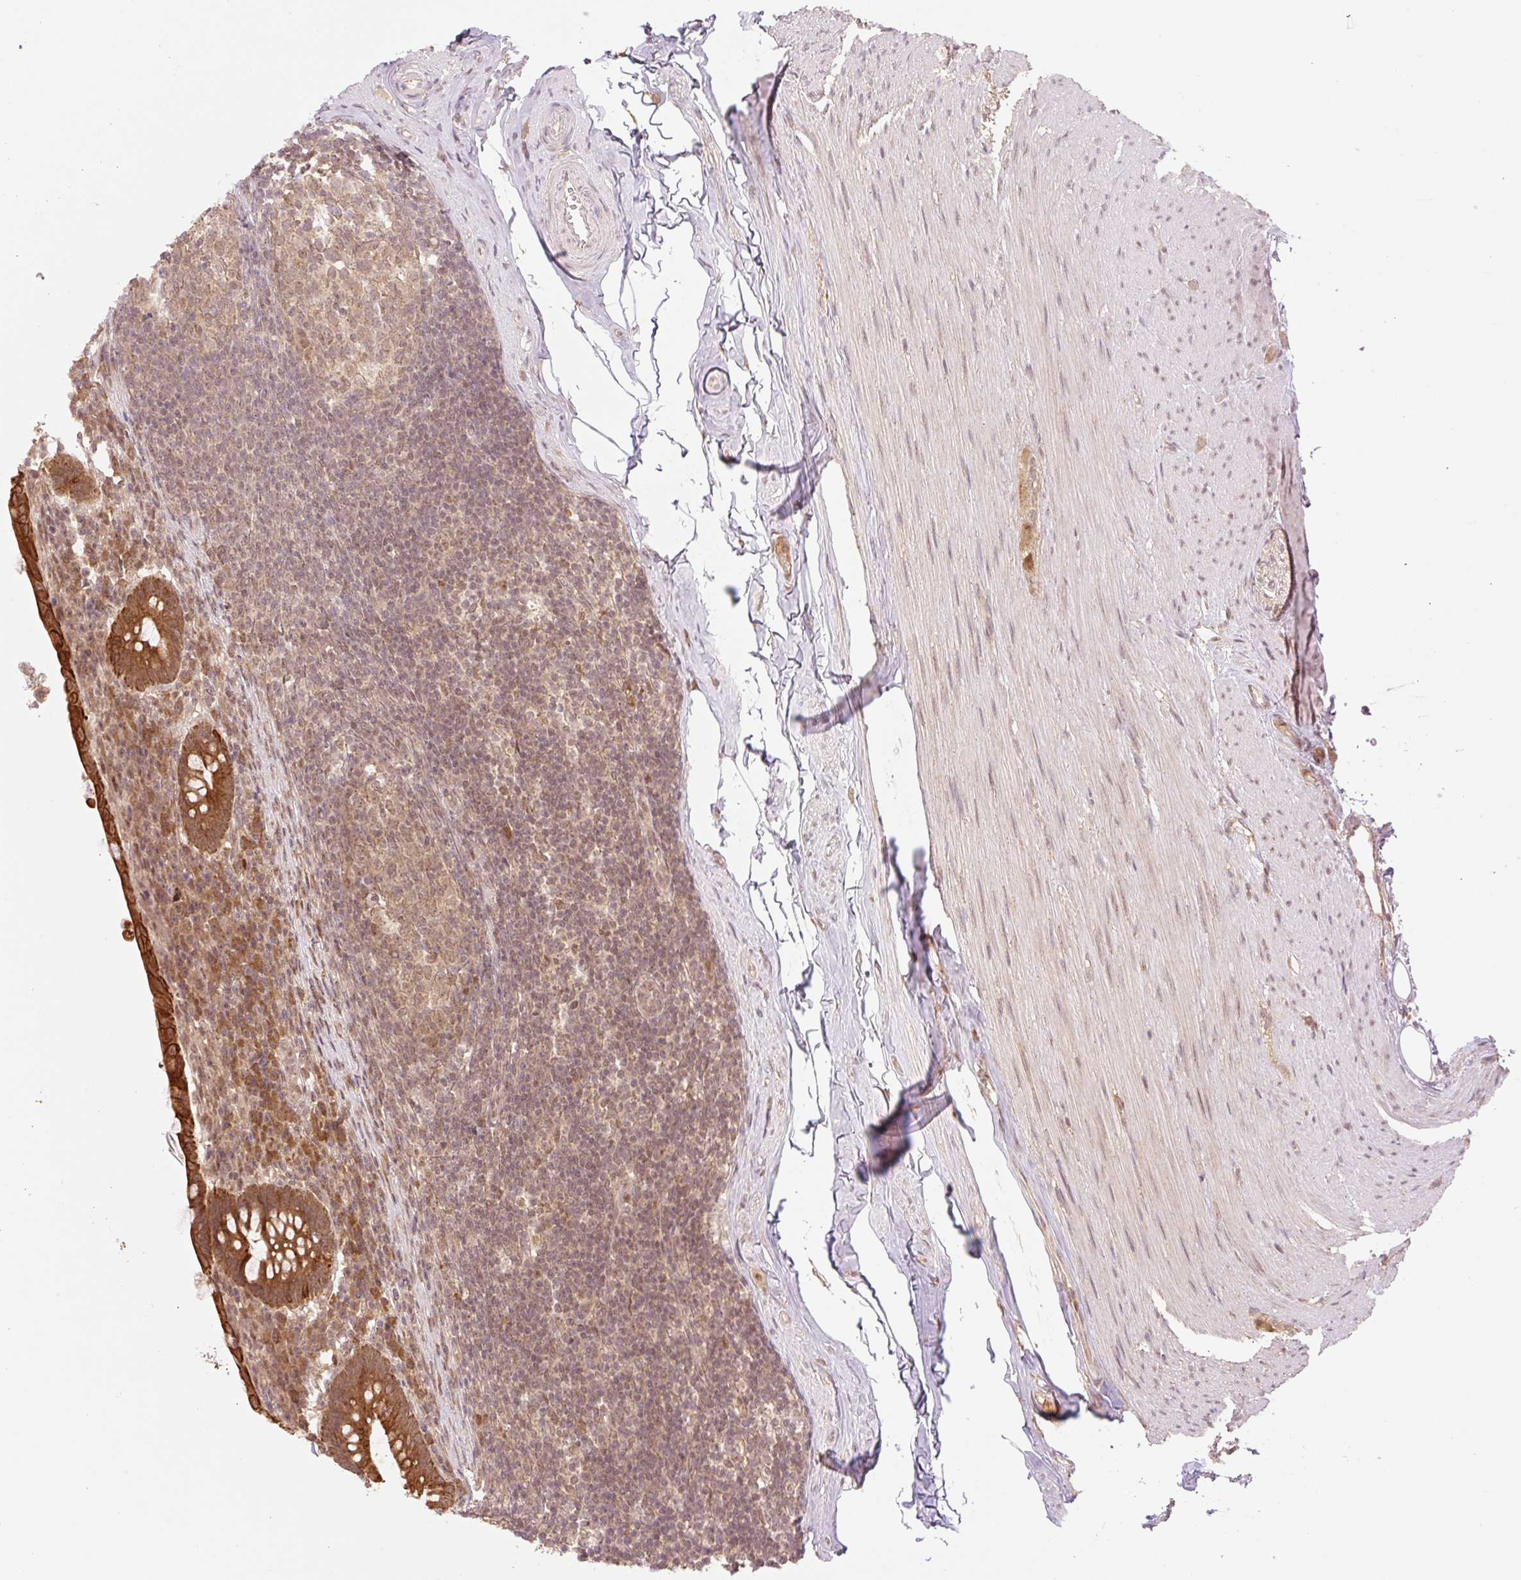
{"staining": {"intensity": "strong", "quantity": ">75%", "location": "cytoplasmic/membranous"}, "tissue": "appendix", "cell_type": "Glandular cells", "image_type": "normal", "snomed": [{"axis": "morphology", "description": "Normal tissue, NOS"}, {"axis": "topography", "description": "Appendix"}], "caption": "IHC (DAB) staining of normal human appendix displays strong cytoplasmic/membranous protein positivity in about >75% of glandular cells. (Stains: DAB in brown, nuclei in blue, Microscopy: brightfield microscopy at high magnification).", "gene": "YJU2B", "patient": {"sex": "female", "age": 56}}